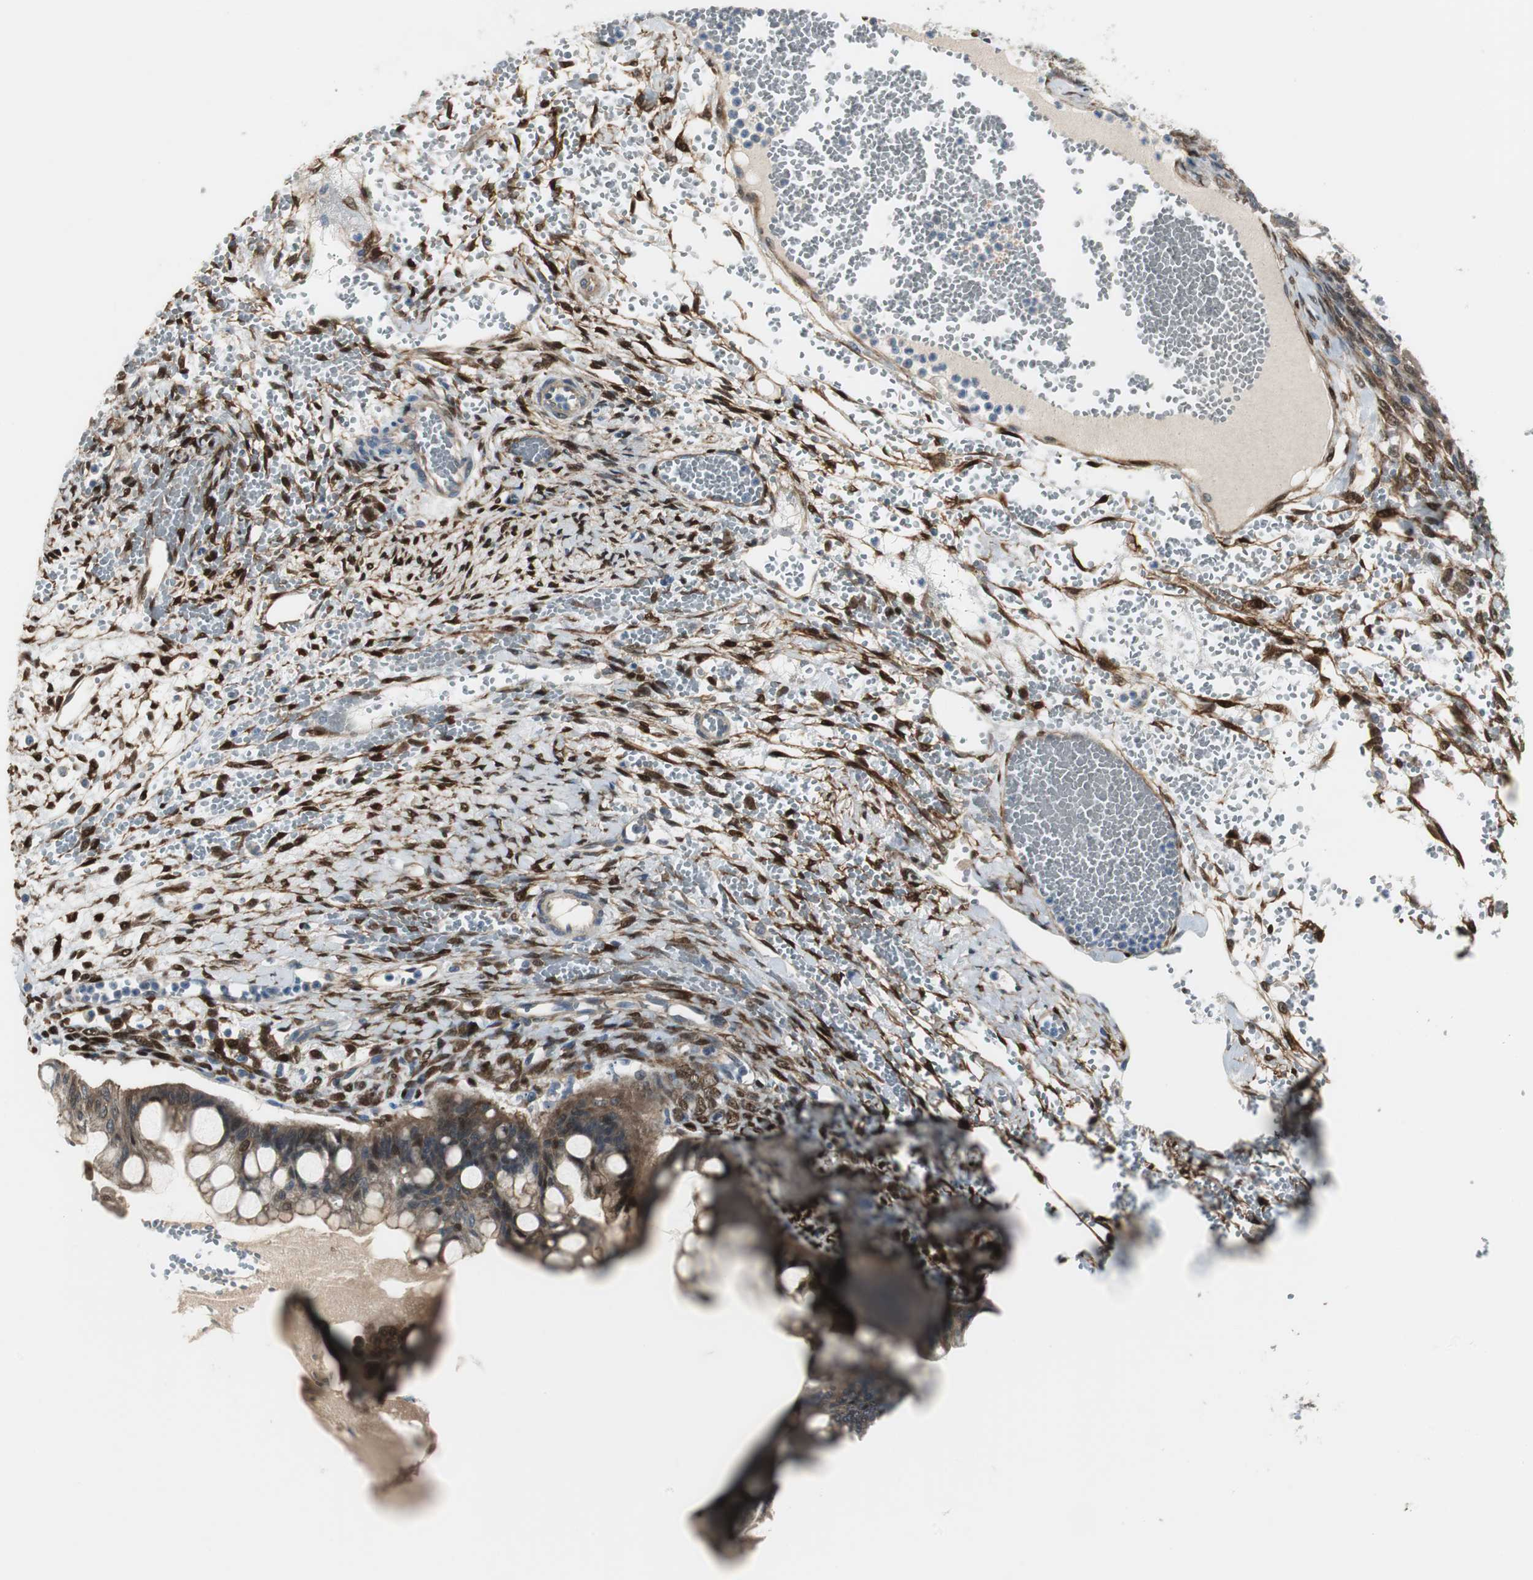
{"staining": {"intensity": "weak", "quantity": ">75%", "location": "cytoplasmic/membranous"}, "tissue": "ovarian cancer", "cell_type": "Tumor cells", "image_type": "cancer", "snomed": [{"axis": "morphology", "description": "Cystadenocarcinoma, mucinous, NOS"}, {"axis": "topography", "description": "Ovary"}], "caption": "Protein staining exhibits weak cytoplasmic/membranous positivity in approximately >75% of tumor cells in mucinous cystadenocarcinoma (ovarian).", "gene": "FHL2", "patient": {"sex": "female", "age": 73}}